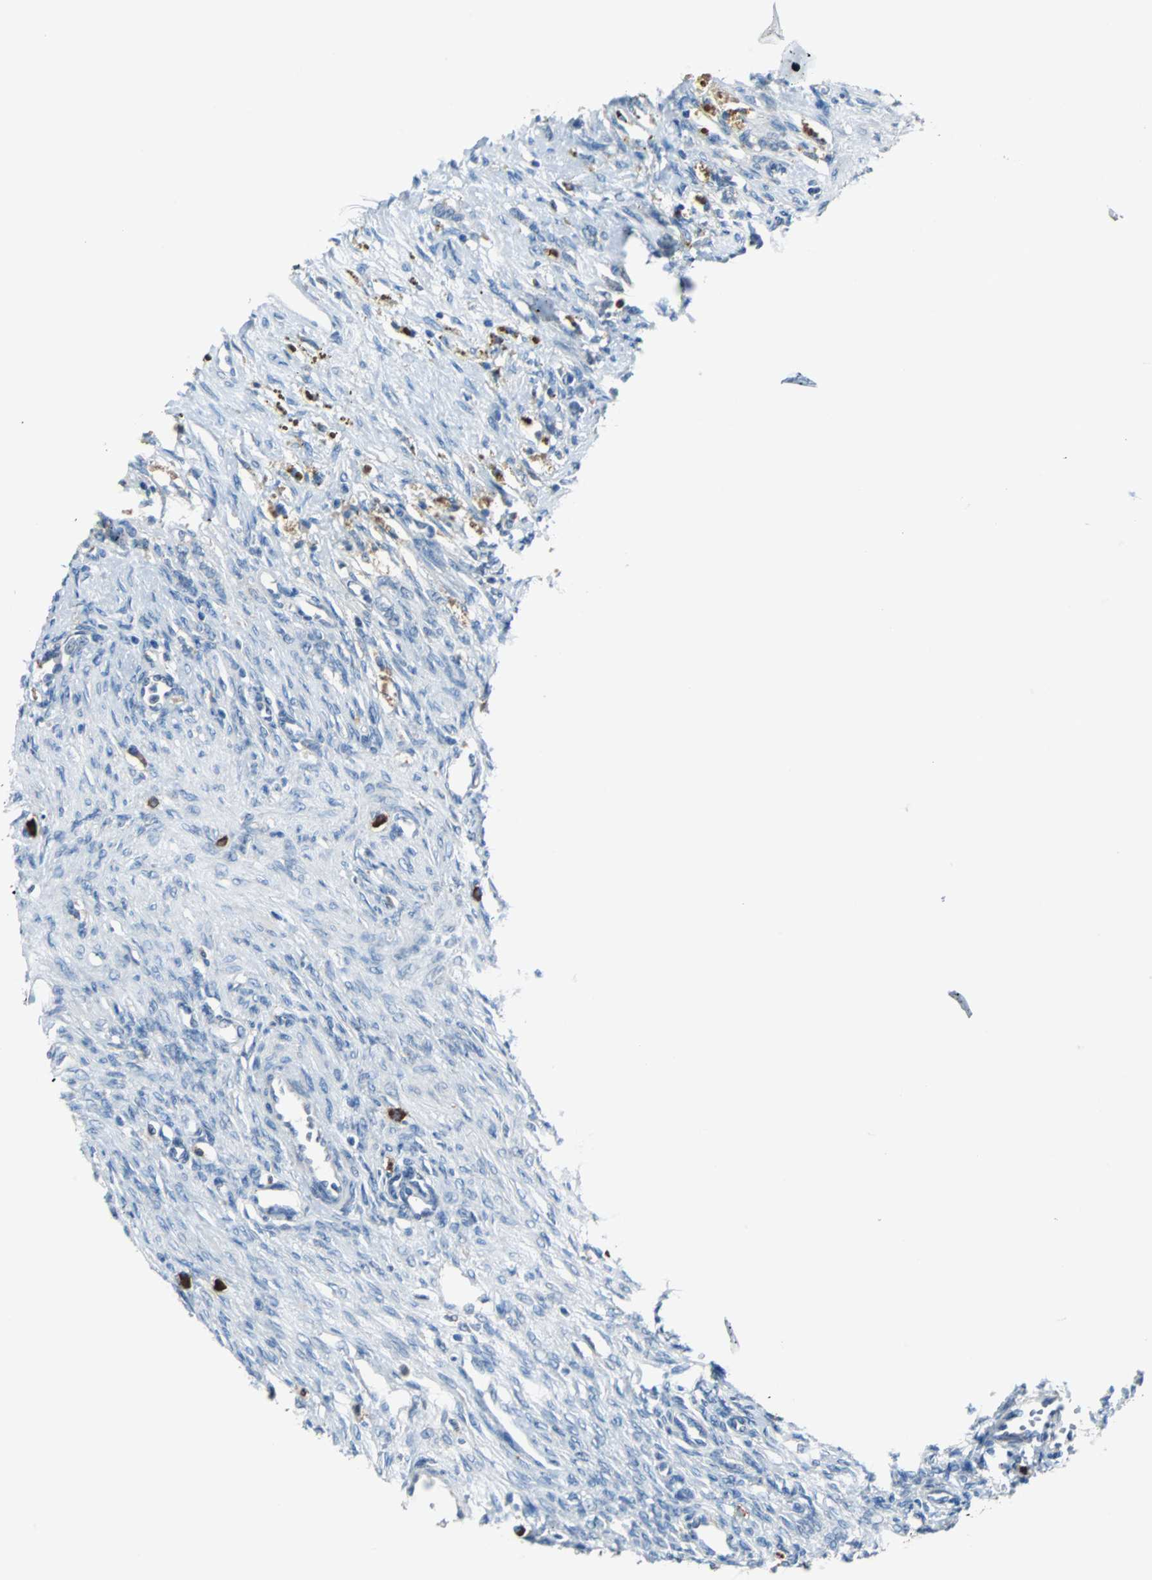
{"staining": {"intensity": "negative", "quantity": "none", "location": "none"}, "tissue": "ovary", "cell_type": "Follicle cells", "image_type": "normal", "snomed": [{"axis": "morphology", "description": "Normal tissue, NOS"}, {"axis": "topography", "description": "Ovary"}], "caption": "DAB immunohistochemical staining of normal human ovary demonstrates no significant staining in follicle cells.", "gene": "PDIA4", "patient": {"sex": "female", "age": 33}}